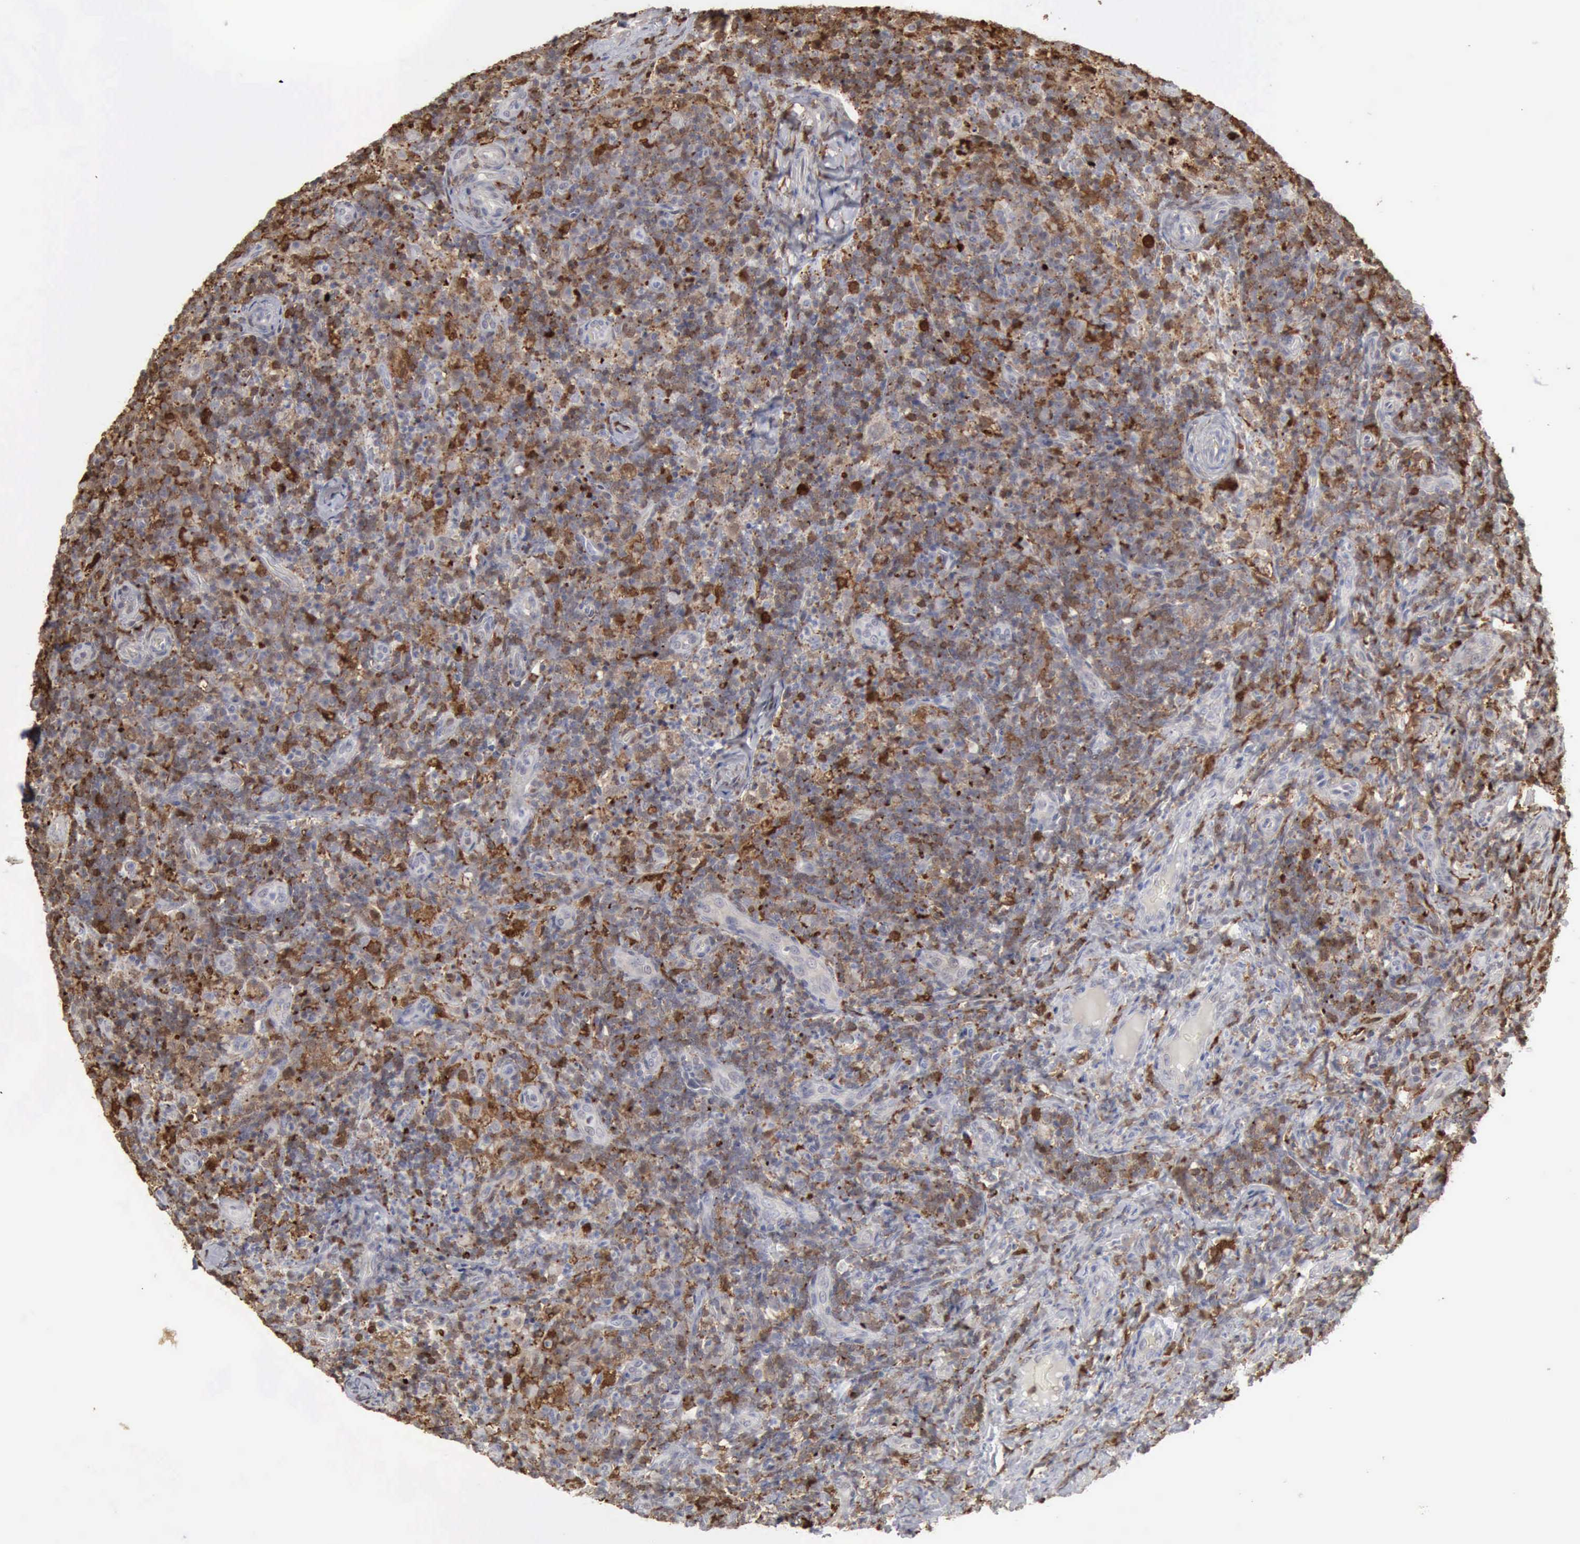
{"staining": {"intensity": "moderate", "quantity": "25%-75%", "location": "cytoplasmic/membranous"}, "tissue": "lymph node", "cell_type": "Non-germinal center cells", "image_type": "normal", "snomed": [{"axis": "morphology", "description": "Normal tissue, NOS"}, {"axis": "morphology", "description": "Inflammation, NOS"}, {"axis": "topography", "description": "Lymph node"}], "caption": "High-magnification brightfield microscopy of unremarkable lymph node stained with DAB (brown) and counterstained with hematoxylin (blue). non-germinal center cells exhibit moderate cytoplasmic/membranous positivity is seen in approximately25%-75% of cells.", "gene": "STAT1", "patient": {"sex": "male", "age": 46}}